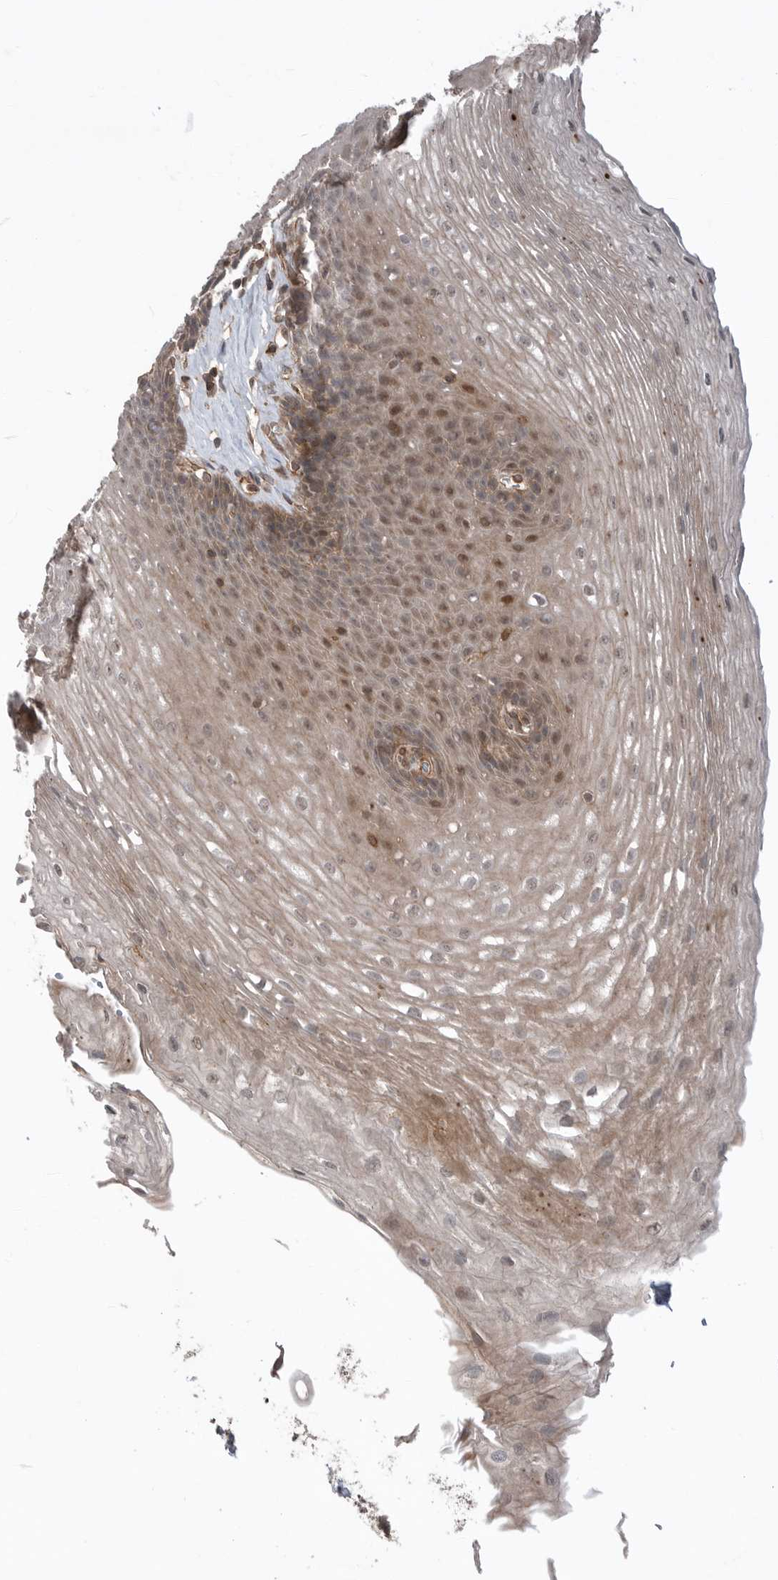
{"staining": {"intensity": "moderate", "quantity": "<25%", "location": "cytoplasmic/membranous"}, "tissue": "esophagus", "cell_type": "Squamous epithelial cells", "image_type": "normal", "snomed": [{"axis": "morphology", "description": "Normal tissue, NOS"}, {"axis": "topography", "description": "Esophagus"}], "caption": "Squamous epithelial cells exhibit low levels of moderate cytoplasmic/membranous expression in approximately <25% of cells in benign human esophagus.", "gene": "PEAK1", "patient": {"sex": "female", "age": 66}}